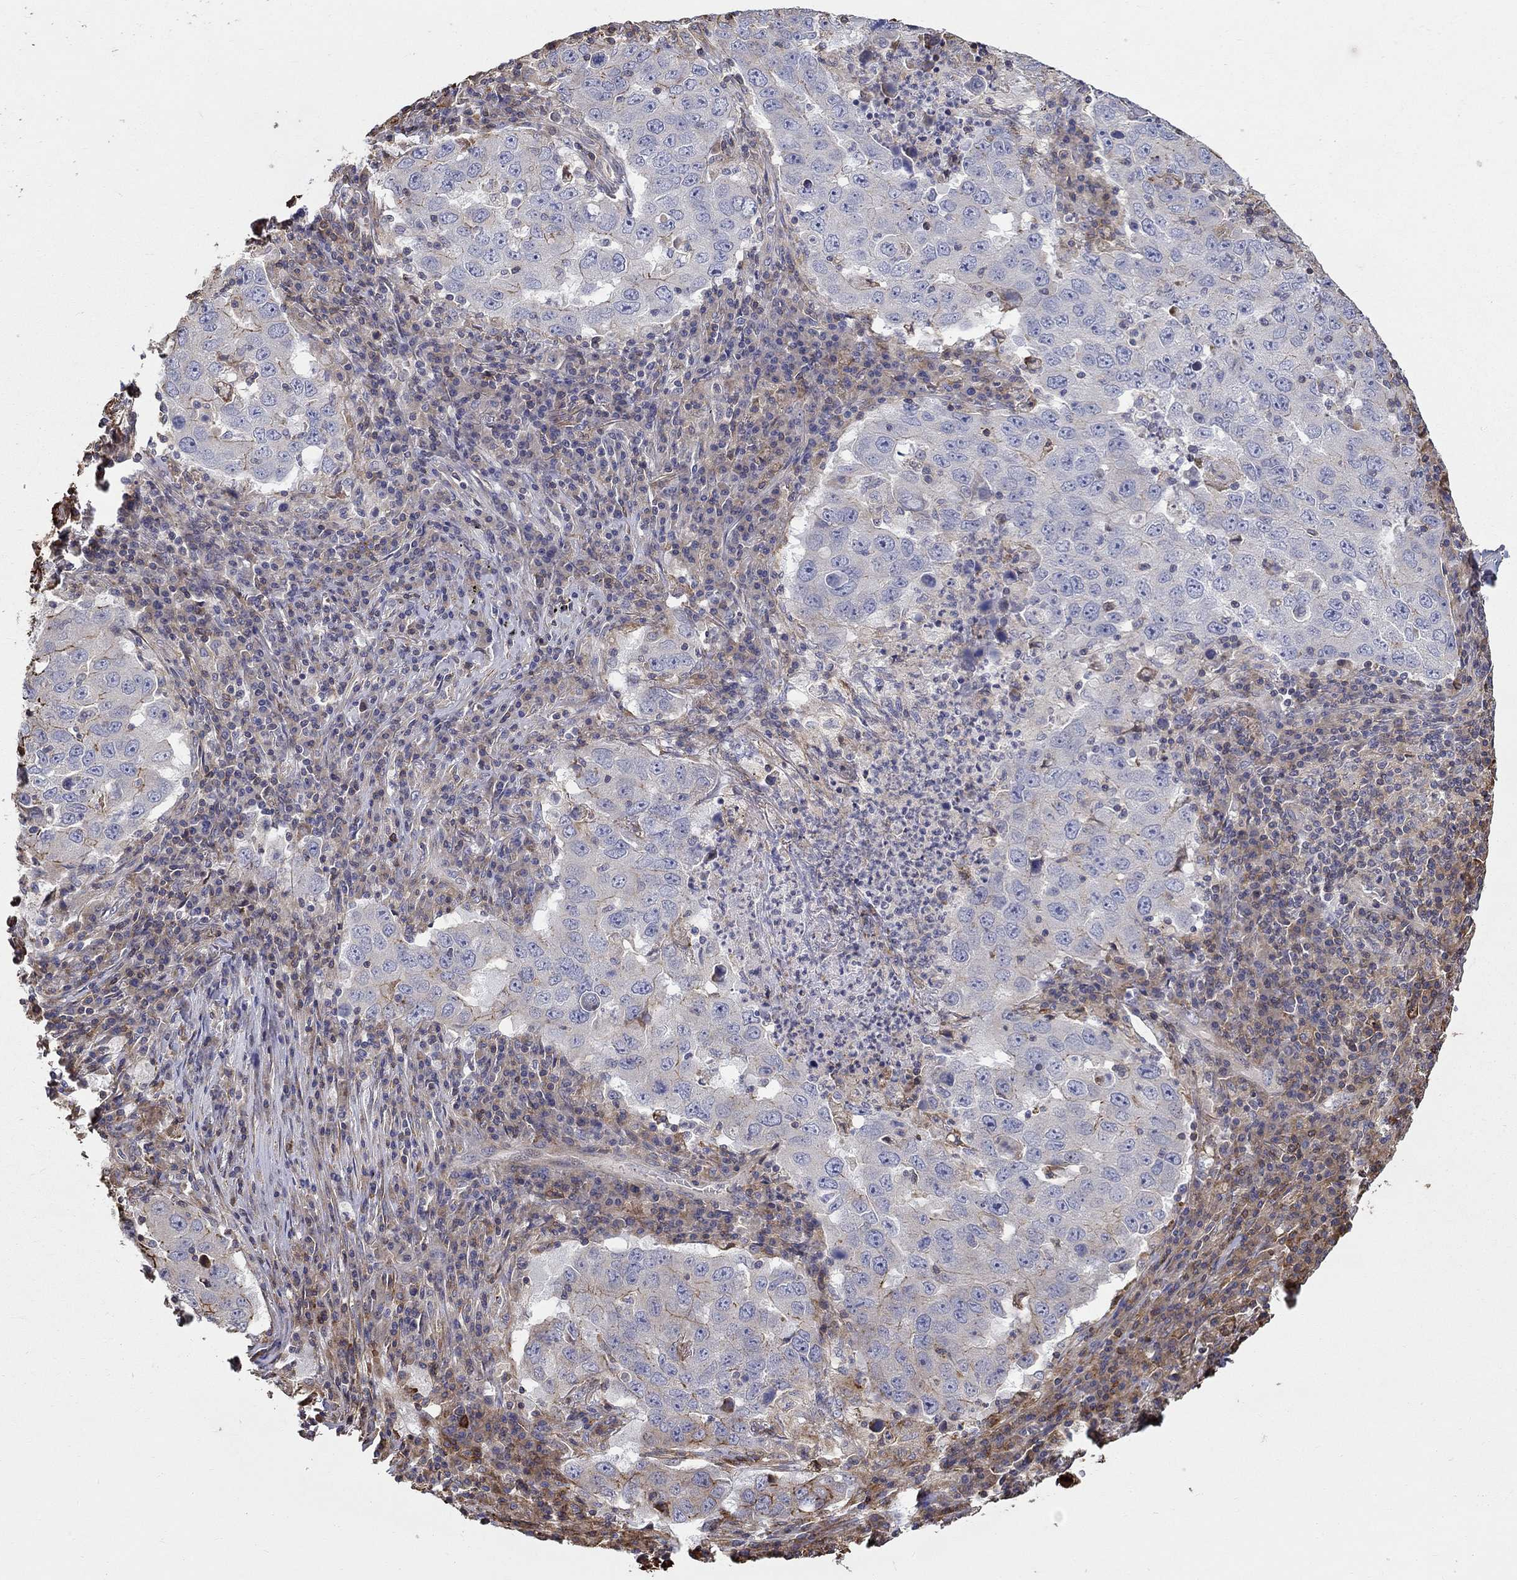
{"staining": {"intensity": "moderate", "quantity": "<25%", "location": "cytoplasmic/membranous"}, "tissue": "lung cancer", "cell_type": "Tumor cells", "image_type": "cancer", "snomed": [{"axis": "morphology", "description": "Adenocarcinoma, NOS"}, {"axis": "topography", "description": "Lung"}], "caption": "Adenocarcinoma (lung) tissue displays moderate cytoplasmic/membranous expression in approximately <25% of tumor cells (Stains: DAB (3,3'-diaminobenzidine) in brown, nuclei in blue, Microscopy: brightfield microscopy at high magnification).", "gene": "NPHP1", "patient": {"sex": "male", "age": 73}}